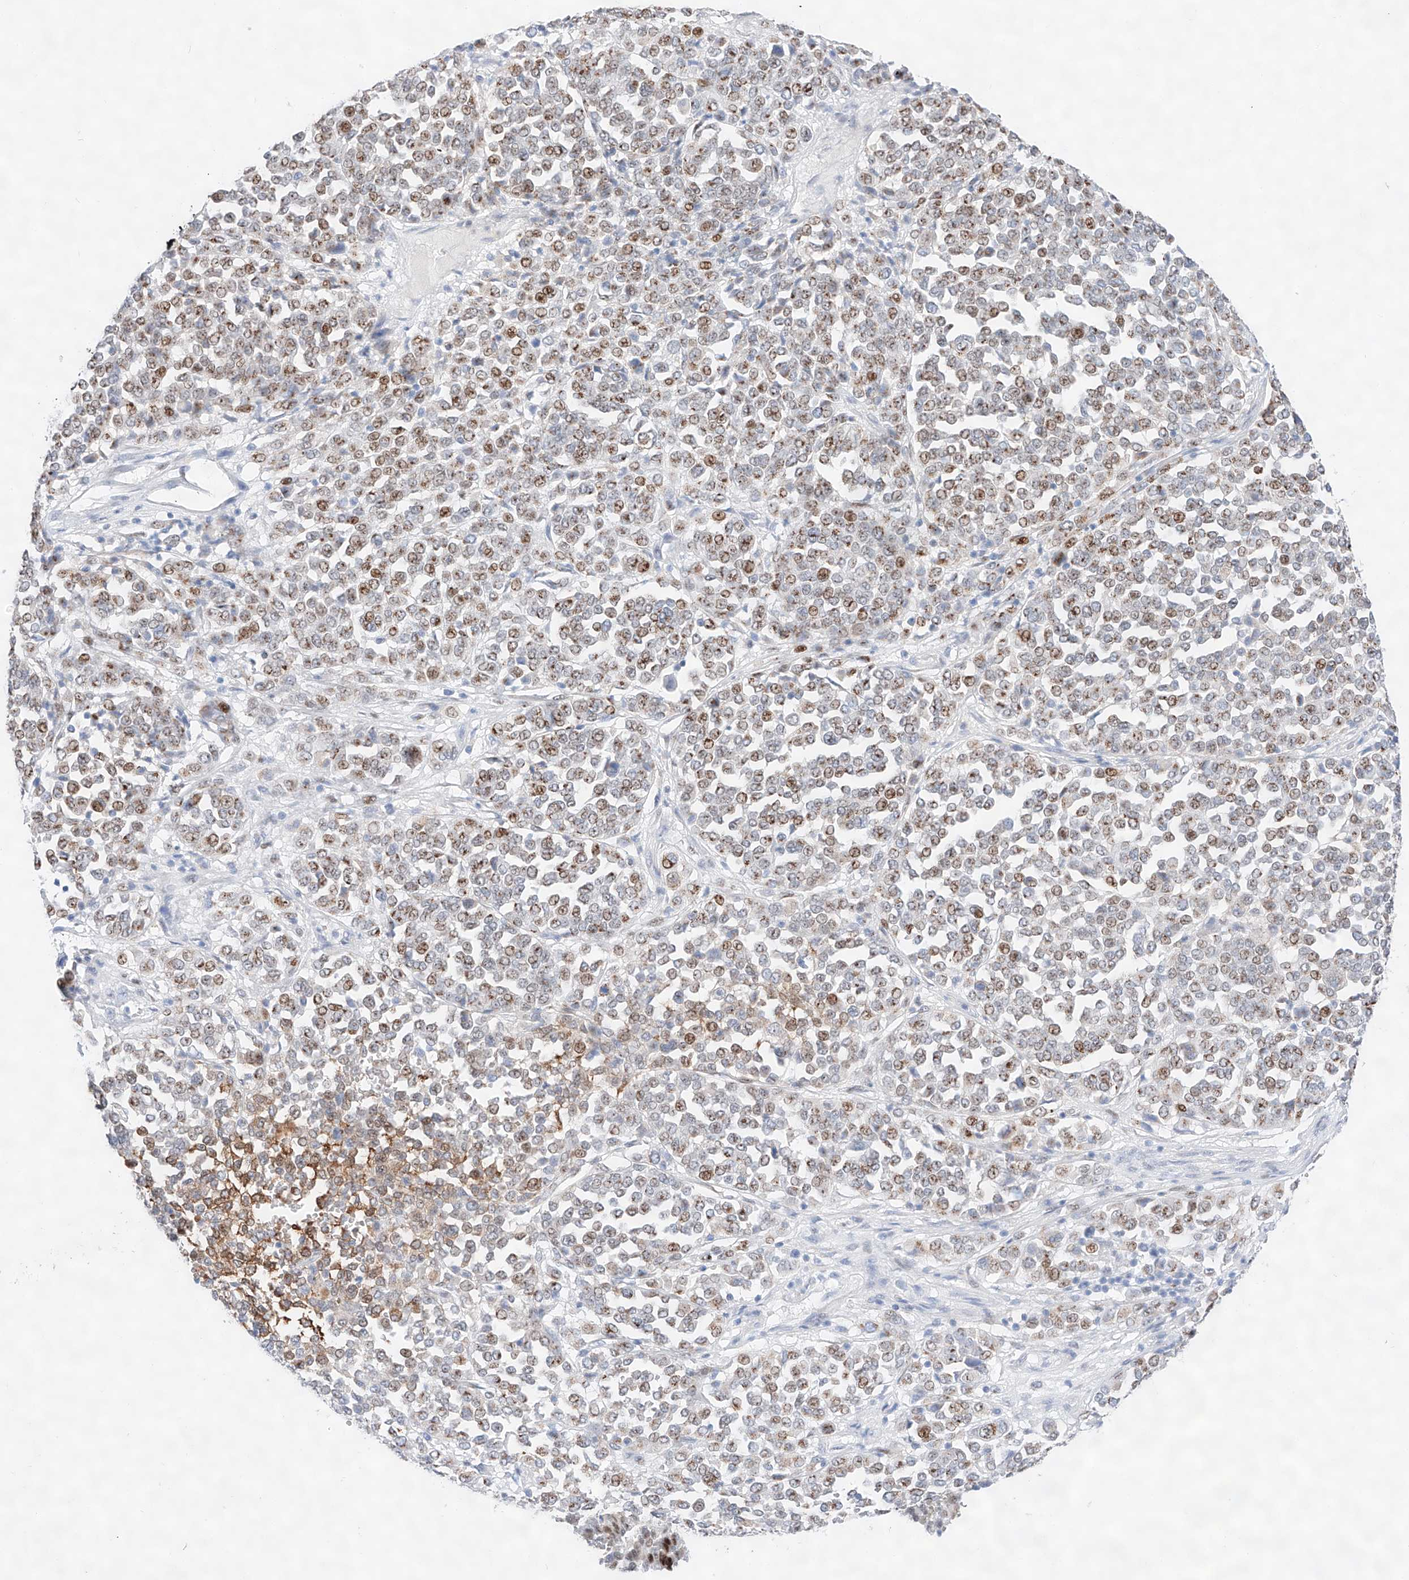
{"staining": {"intensity": "moderate", "quantity": ">75%", "location": "cytoplasmic/membranous,nuclear"}, "tissue": "melanoma", "cell_type": "Tumor cells", "image_type": "cancer", "snomed": [{"axis": "morphology", "description": "Malignant melanoma, Metastatic site"}, {"axis": "topography", "description": "Pancreas"}], "caption": "An immunohistochemistry (IHC) photomicrograph of neoplastic tissue is shown. Protein staining in brown shows moderate cytoplasmic/membranous and nuclear positivity in melanoma within tumor cells.", "gene": "NT5C3B", "patient": {"sex": "female", "age": 30}}